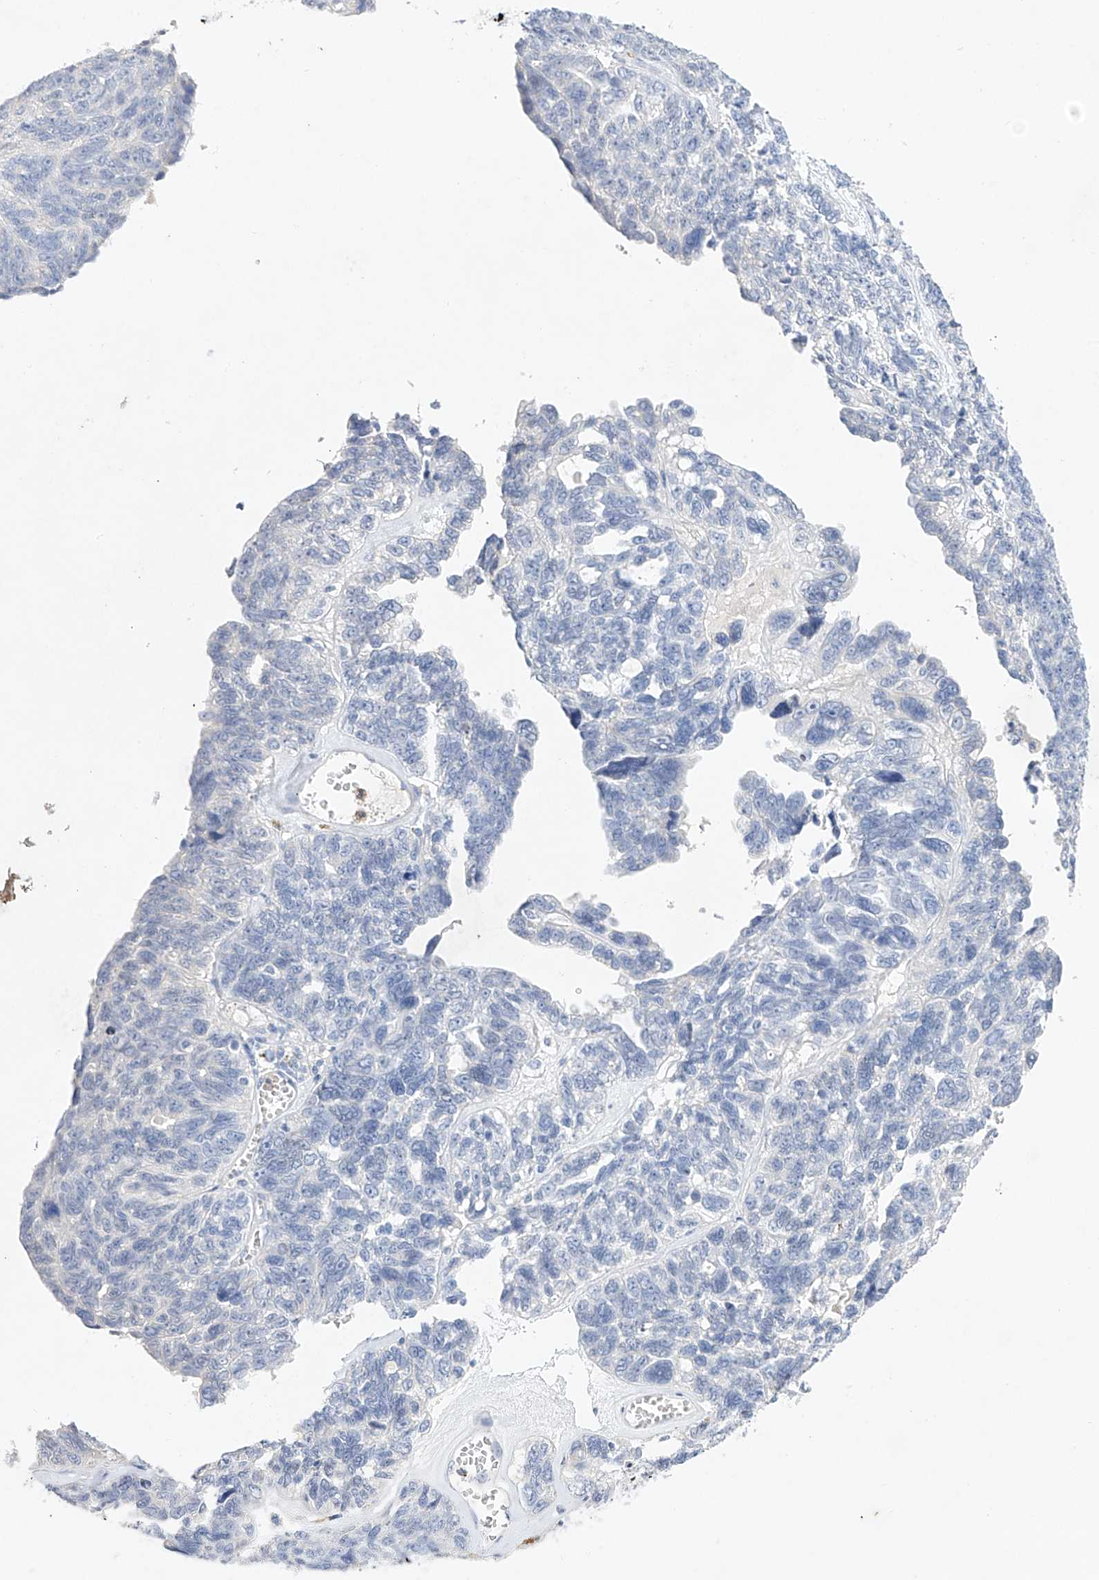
{"staining": {"intensity": "negative", "quantity": "none", "location": "none"}, "tissue": "ovarian cancer", "cell_type": "Tumor cells", "image_type": "cancer", "snomed": [{"axis": "morphology", "description": "Cystadenocarcinoma, serous, NOS"}, {"axis": "topography", "description": "Ovary"}], "caption": "DAB (3,3'-diaminobenzidine) immunohistochemical staining of serous cystadenocarcinoma (ovarian) exhibits no significant positivity in tumor cells.", "gene": "TM7SF2", "patient": {"sex": "female", "age": 79}}